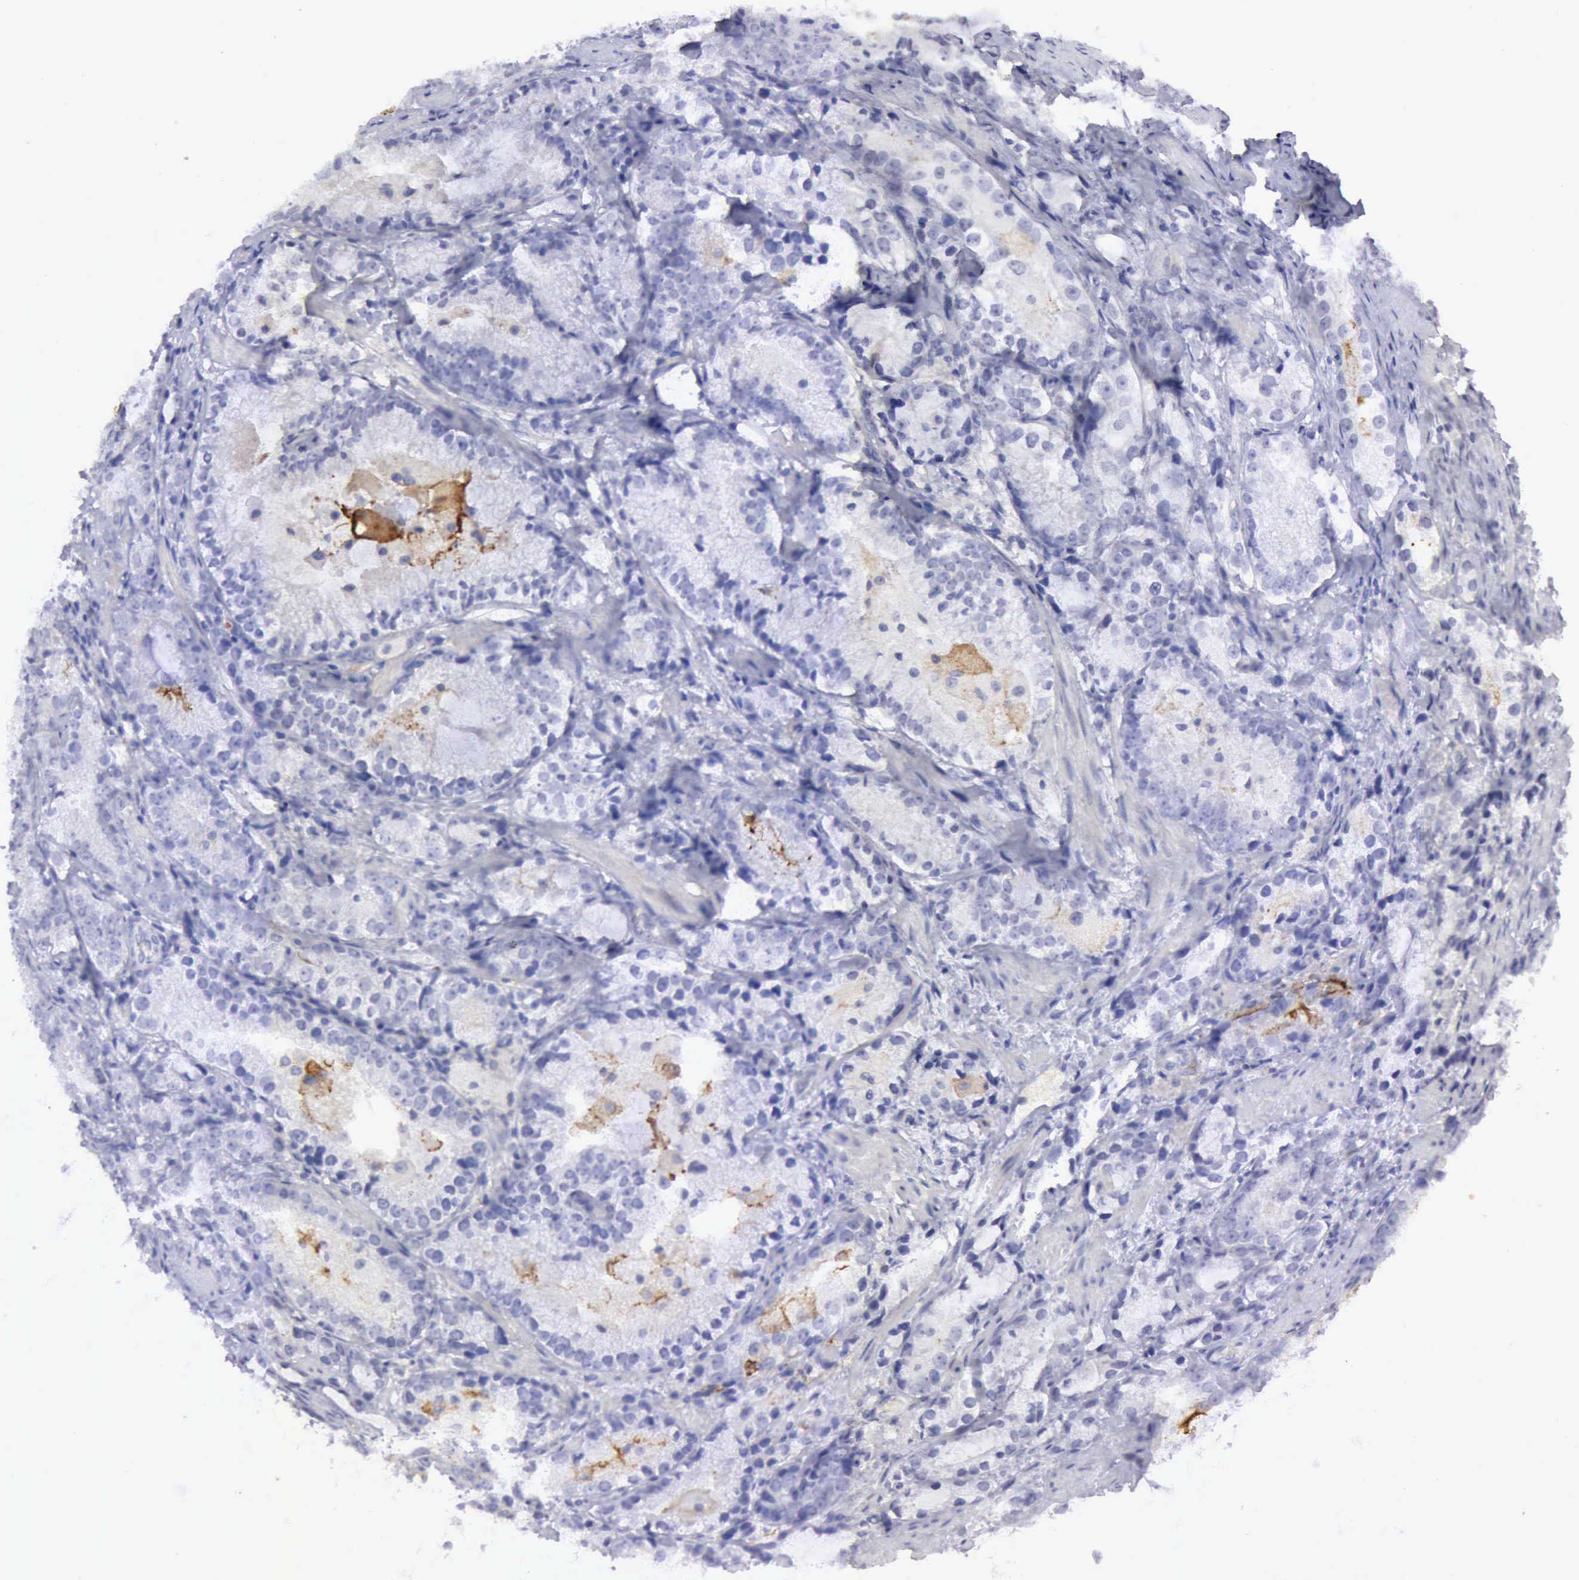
{"staining": {"intensity": "negative", "quantity": "none", "location": "none"}, "tissue": "prostate cancer", "cell_type": "Tumor cells", "image_type": "cancer", "snomed": [{"axis": "morphology", "description": "Adenocarcinoma, High grade"}, {"axis": "topography", "description": "Prostate"}], "caption": "Protein analysis of high-grade adenocarcinoma (prostate) reveals no significant expression in tumor cells.", "gene": "TFRC", "patient": {"sex": "male", "age": 63}}